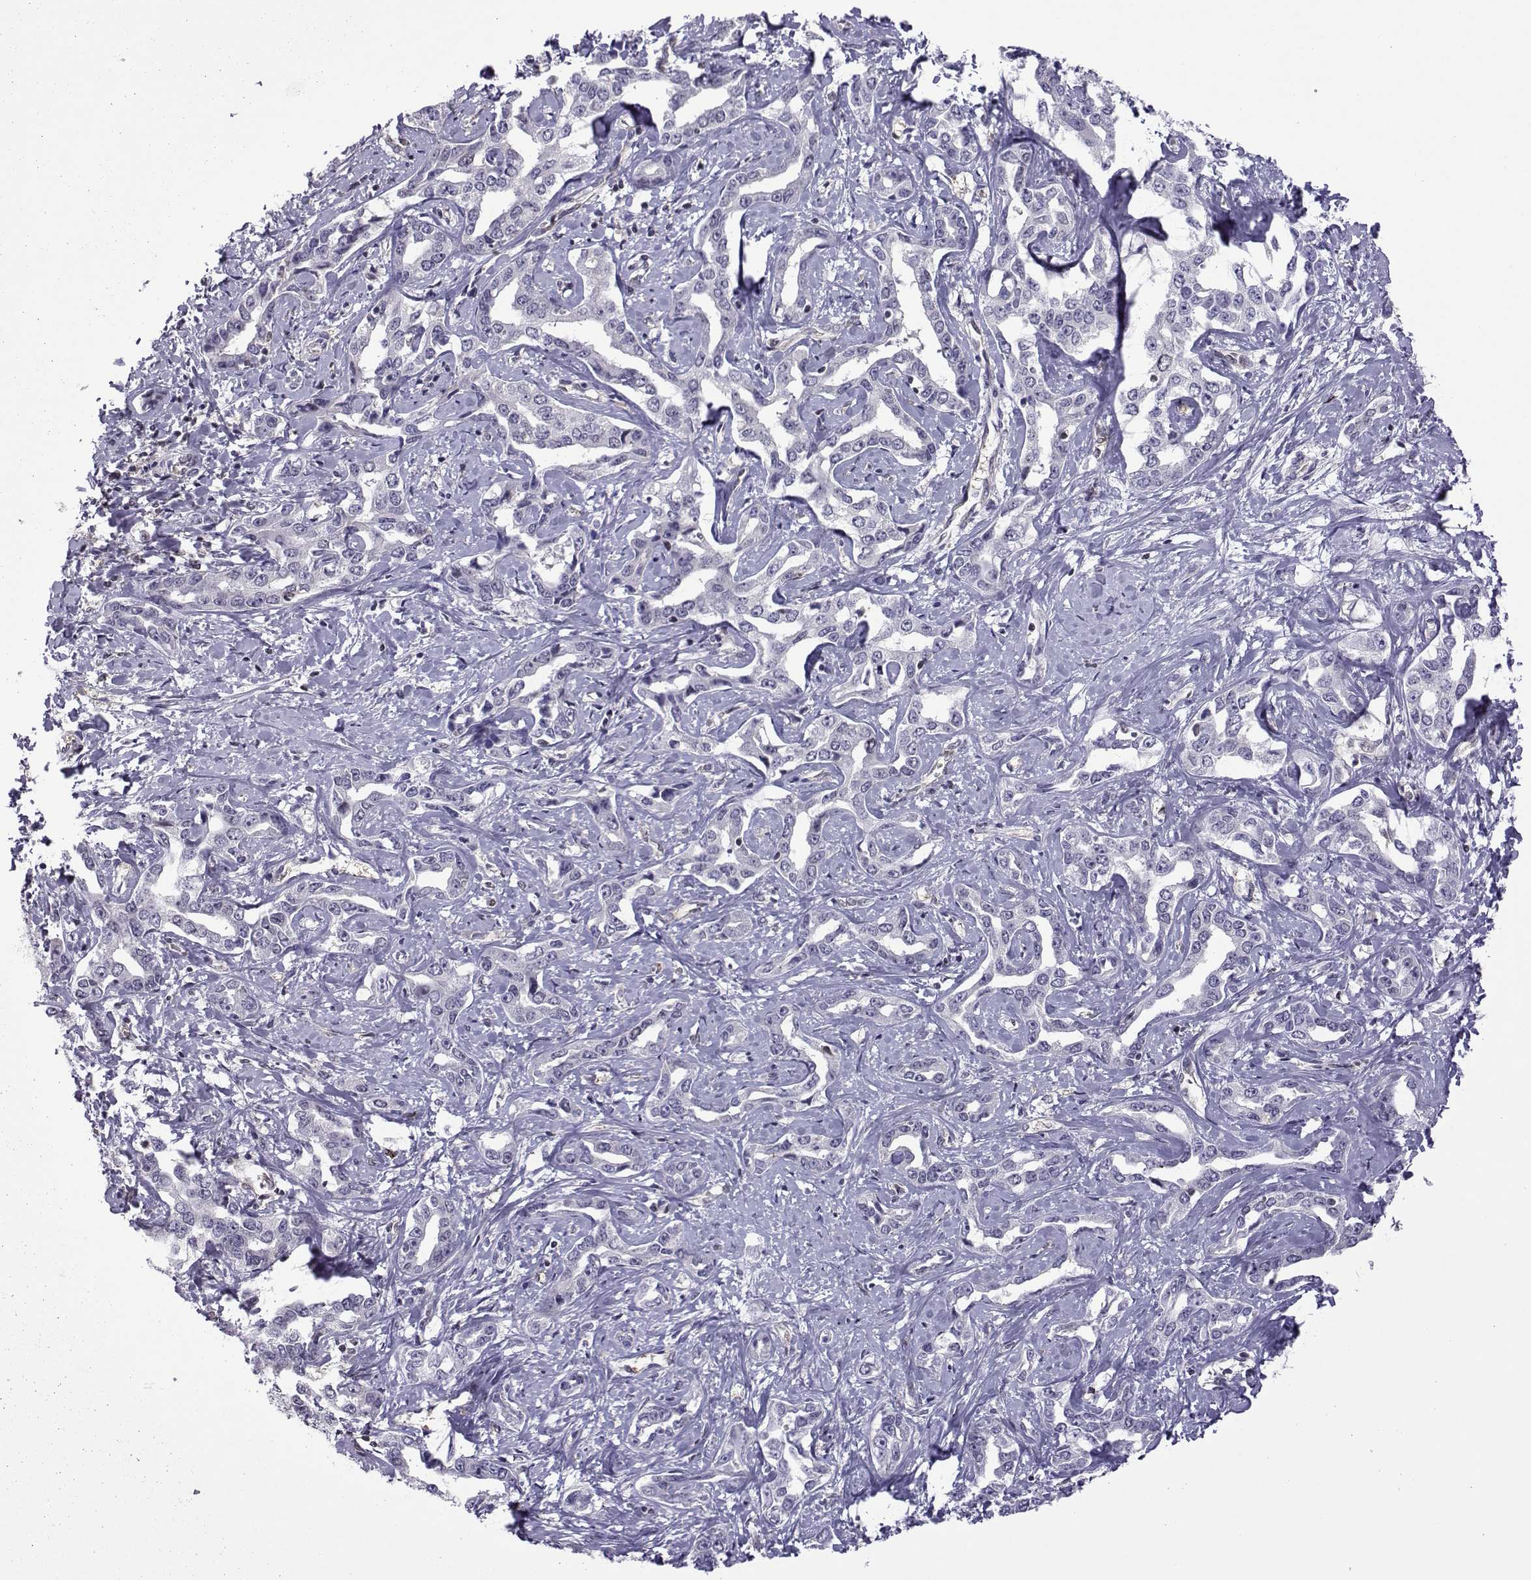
{"staining": {"intensity": "negative", "quantity": "none", "location": "none"}, "tissue": "liver cancer", "cell_type": "Tumor cells", "image_type": "cancer", "snomed": [{"axis": "morphology", "description": "Cholangiocarcinoma"}, {"axis": "topography", "description": "Liver"}], "caption": "The IHC photomicrograph has no significant positivity in tumor cells of liver cancer tissue. (DAB (3,3'-diaminobenzidine) IHC with hematoxylin counter stain).", "gene": "INCENP", "patient": {"sex": "male", "age": 59}}